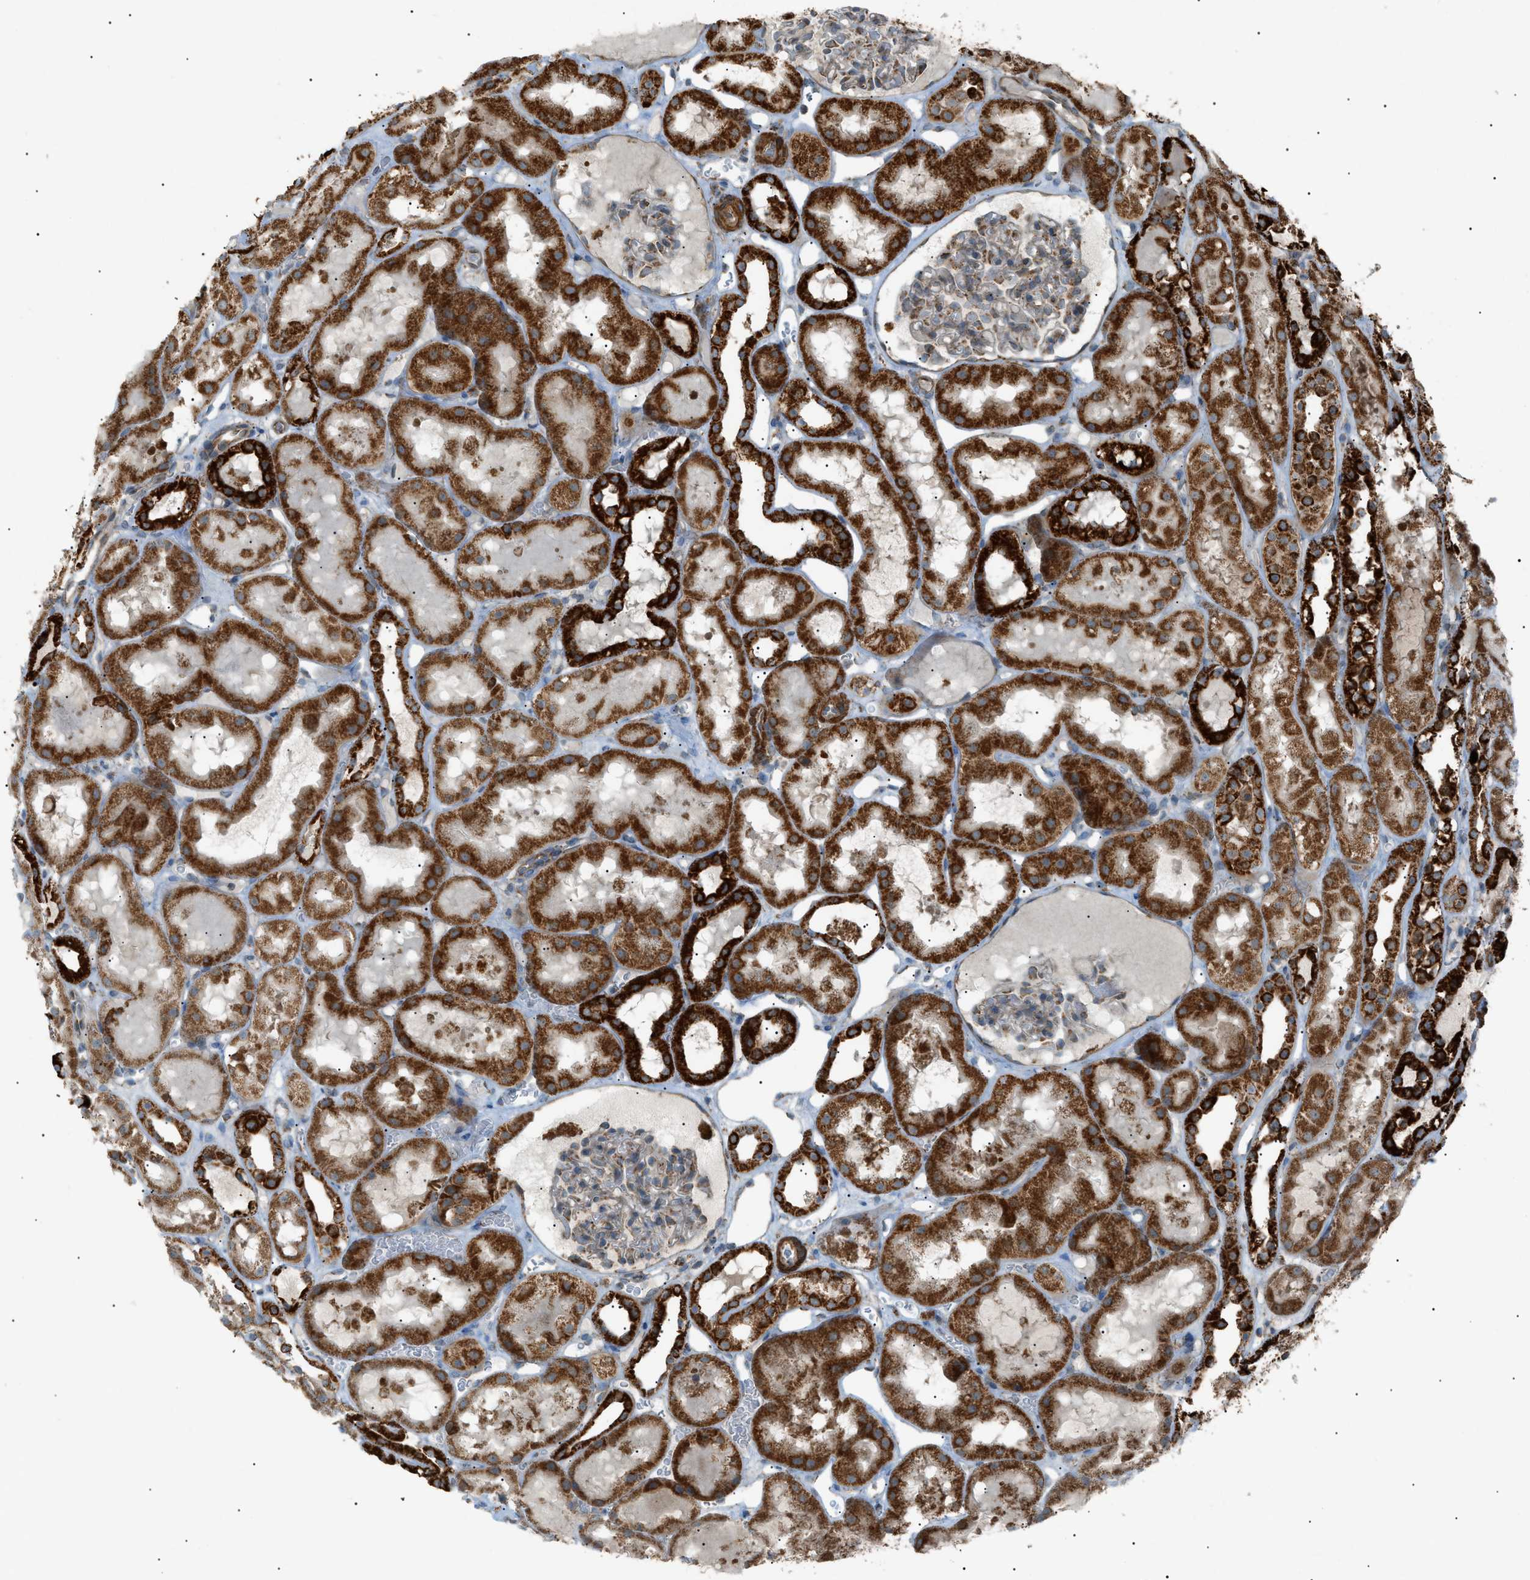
{"staining": {"intensity": "weak", "quantity": "<25%", "location": "cytoplasmic/membranous"}, "tissue": "kidney", "cell_type": "Cells in glomeruli", "image_type": "normal", "snomed": [{"axis": "morphology", "description": "Normal tissue, NOS"}, {"axis": "topography", "description": "Kidney"}, {"axis": "topography", "description": "Urinary bladder"}], "caption": "A high-resolution micrograph shows immunohistochemistry staining of unremarkable kidney, which demonstrates no significant positivity in cells in glomeruli. (Brightfield microscopy of DAB (3,3'-diaminobenzidine) IHC at high magnification).", "gene": "C1GALT1C1", "patient": {"sex": "male", "age": 16}}